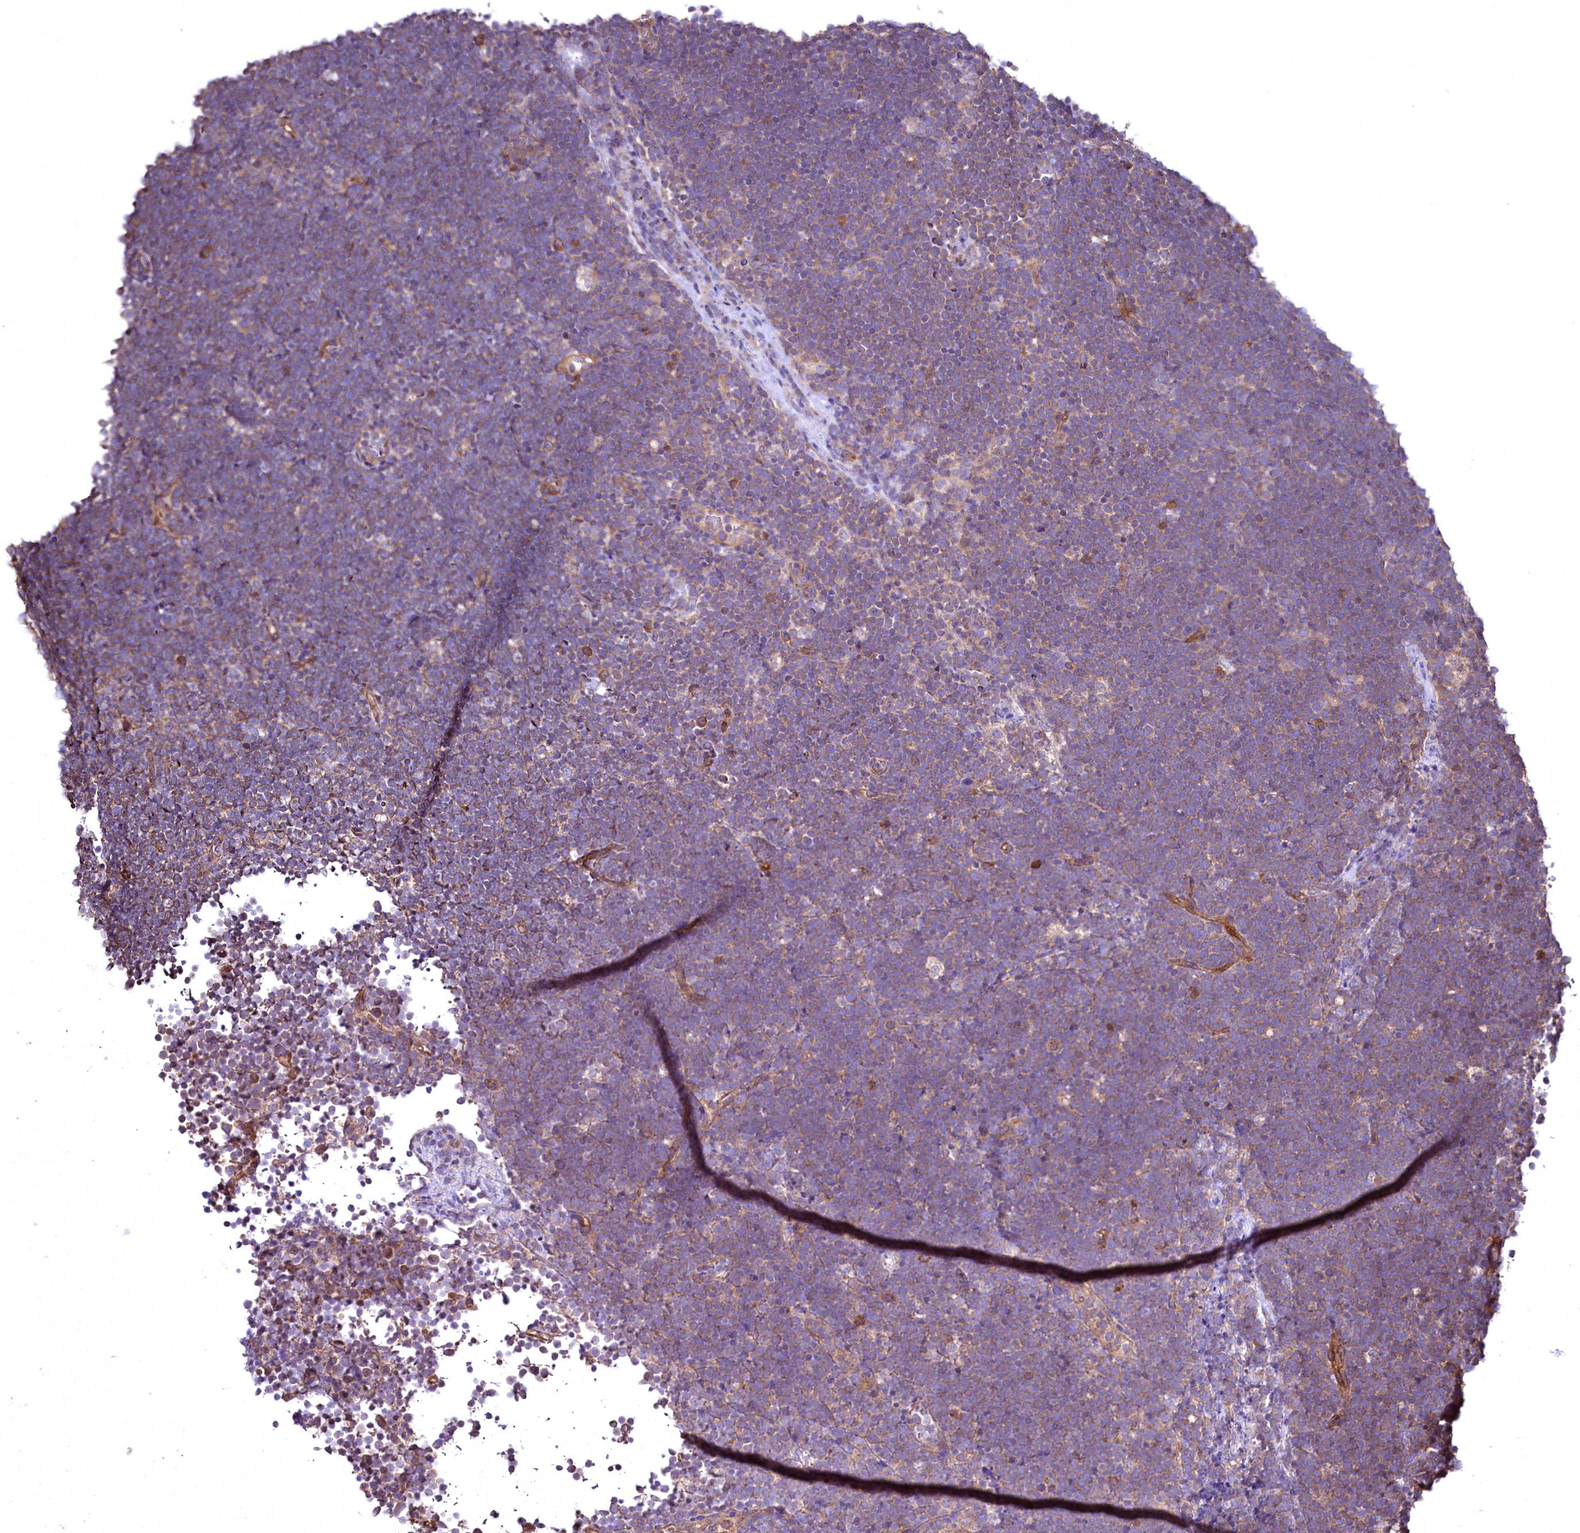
{"staining": {"intensity": "moderate", "quantity": ">75%", "location": "cytoplasmic/membranous"}, "tissue": "lymphoma", "cell_type": "Tumor cells", "image_type": "cancer", "snomed": [{"axis": "morphology", "description": "Malignant lymphoma, non-Hodgkin's type, High grade"}, {"axis": "topography", "description": "Lymph node"}], "caption": "Immunohistochemical staining of human malignant lymphoma, non-Hodgkin's type (high-grade) displays medium levels of moderate cytoplasmic/membranous positivity in approximately >75% of tumor cells.", "gene": "TBCEL", "patient": {"sex": "male", "age": 13}}